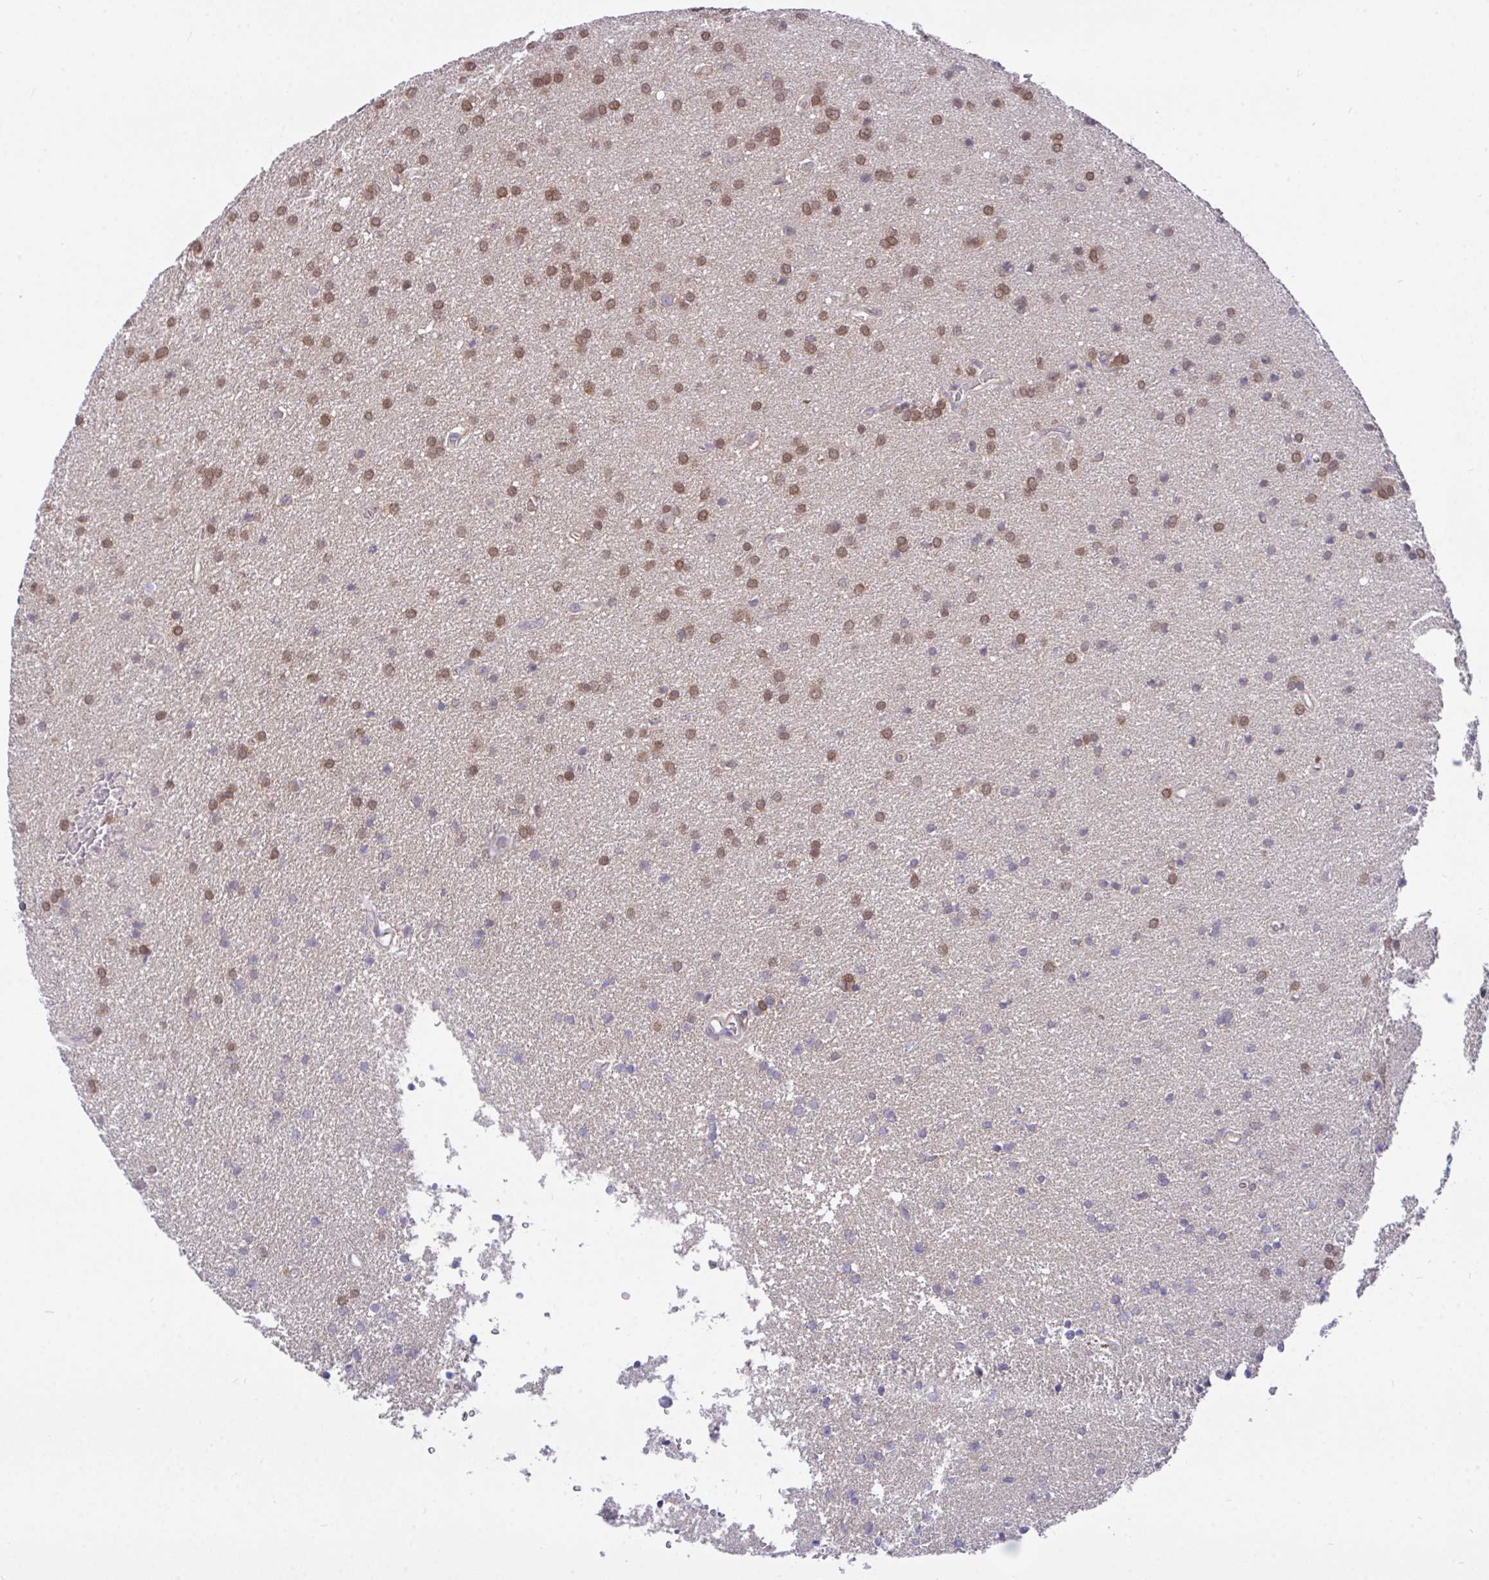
{"staining": {"intensity": "moderate", "quantity": ">75%", "location": "cytoplasmic/membranous,nuclear"}, "tissue": "glioma", "cell_type": "Tumor cells", "image_type": "cancer", "snomed": [{"axis": "morphology", "description": "Glioma, malignant, Low grade"}, {"axis": "topography", "description": "Brain"}], "caption": "Immunohistochemical staining of human glioma exhibits medium levels of moderate cytoplasmic/membranous and nuclear staining in approximately >75% of tumor cells.", "gene": "L3HYPDH", "patient": {"sex": "female", "age": 34}}